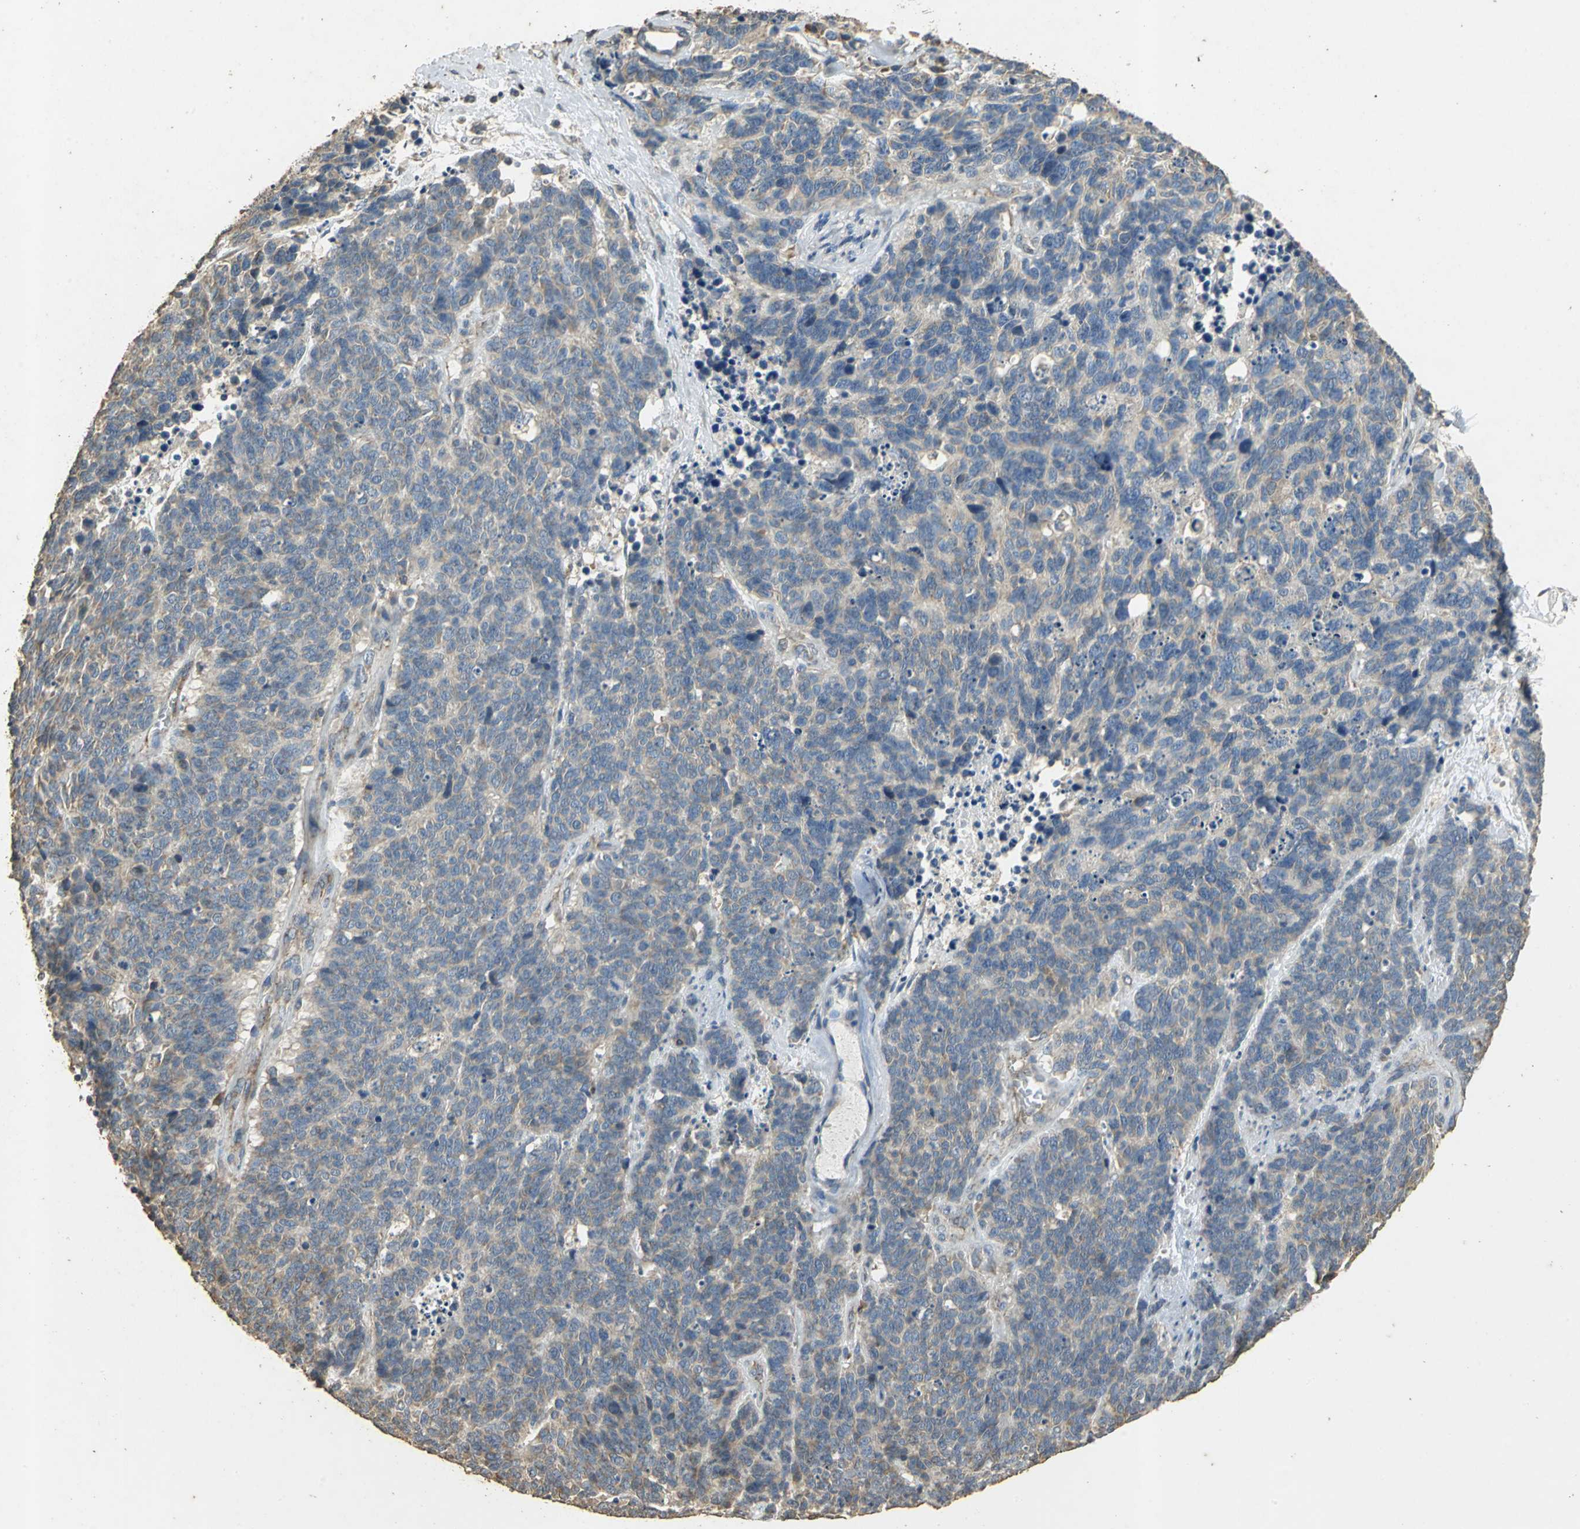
{"staining": {"intensity": "weak", "quantity": "25%-75%", "location": "cytoplasmic/membranous"}, "tissue": "lung cancer", "cell_type": "Tumor cells", "image_type": "cancer", "snomed": [{"axis": "morphology", "description": "Neoplasm, malignant, NOS"}, {"axis": "topography", "description": "Lung"}], "caption": "This is a histology image of immunohistochemistry (IHC) staining of lung neoplasm (malignant), which shows weak positivity in the cytoplasmic/membranous of tumor cells.", "gene": "ACSL4", "patient": {"sex": "female", "age": 58}}